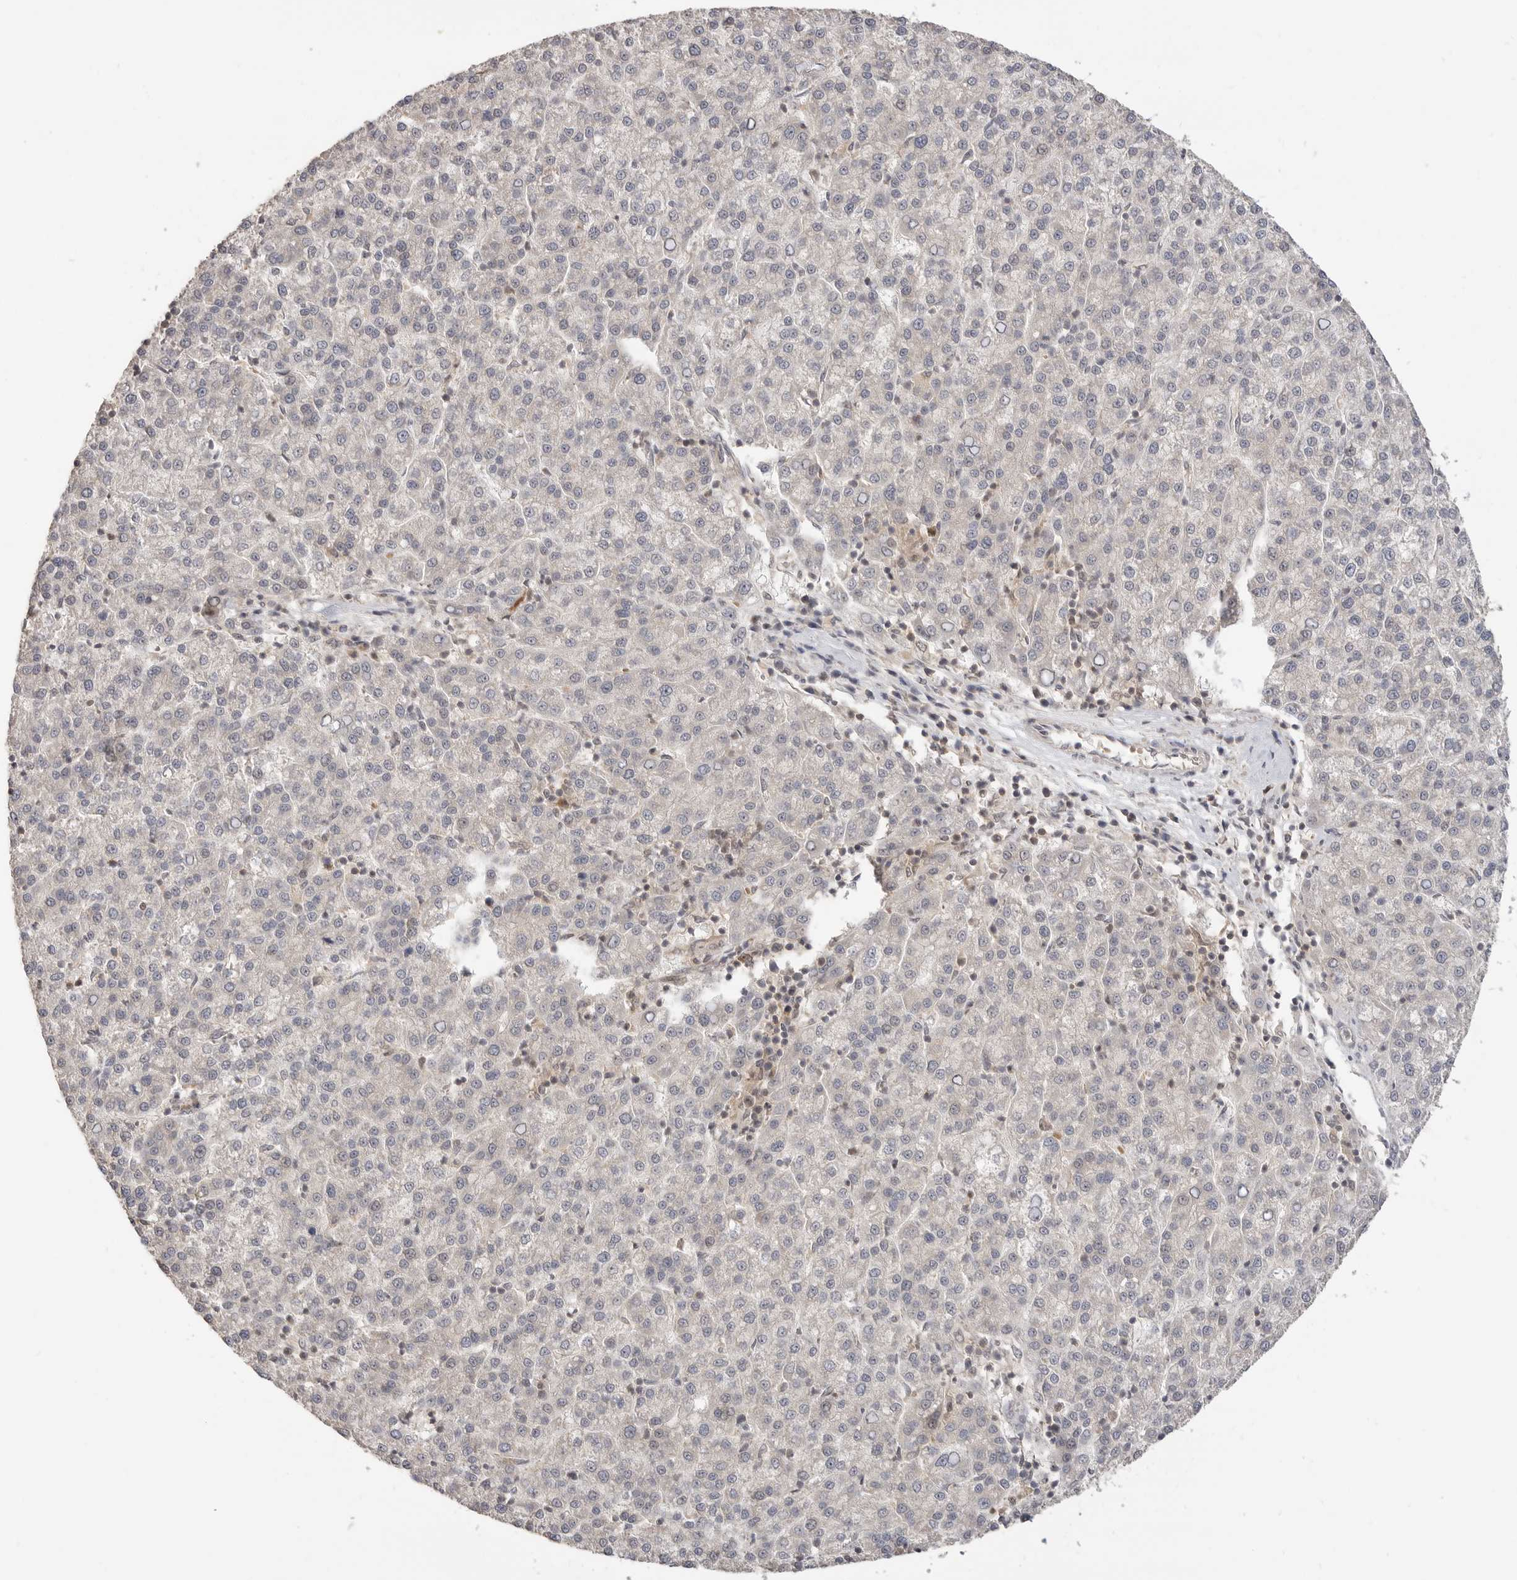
{"staining": {"intensity": "negative", "quantity": "none", "location": "none"}, "tissue": "liver cancer", "cell_type": "Tumor cells", "image_type": "cancer", "snomed": [{"axis": "morphology", "description": "Carcinoma, Hepatocellular, NOS"}, {"axis": "topography", "description": "Liver"}], "caption": "DAB immunohistochemical staining of human liver cancer (hepatocellular carcinoma) displays no significant staining in tumor cells. (DAB (3,3'-diaminobenzidine) IHC, high magnification).", "gene": "ALKAL1", "patient": {"sex": "female", "age": 58}}